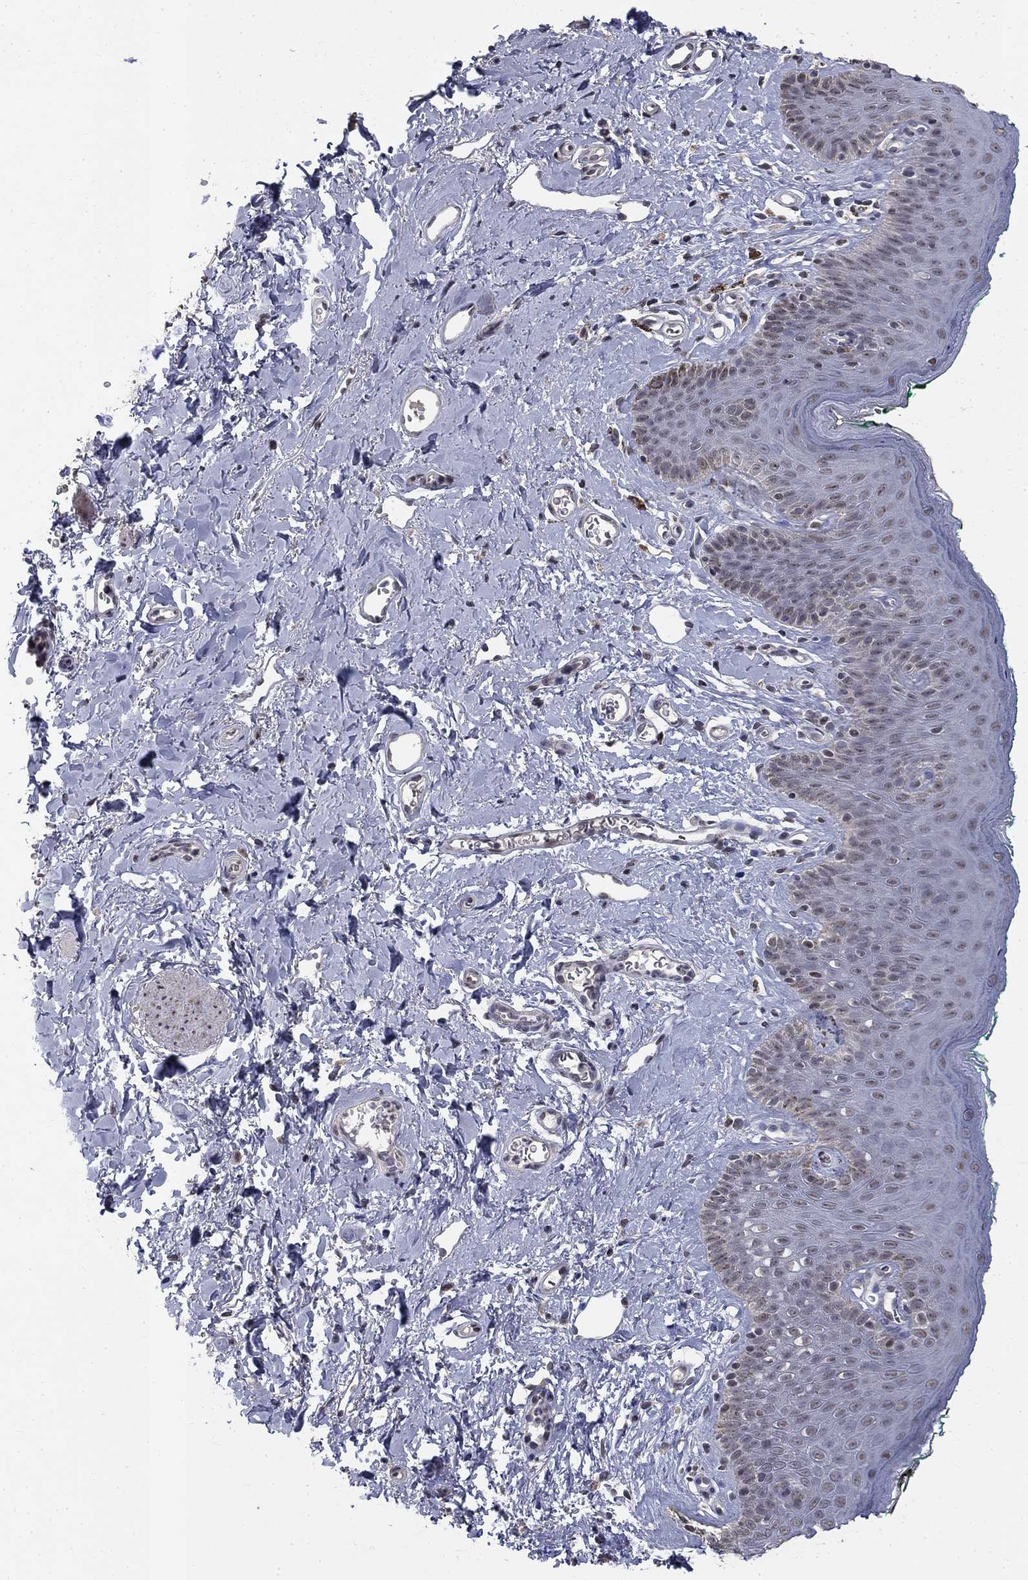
{"staining": {"intensity": "negative", "quantity": "none", "location": "none"}, "tissue": "skin", "cell_type": "Epidermal cells", "image_type": "normal", "snomed": [{"axis": "morphology", "description": "Normal tissue, NOS"}, {"axis": "topography", "description": "Vulva"}], "caption": "Immunohistochemistry (IHC) micrograph of unremarkable skin: human skin stained with DAB demonstrates no significant protein expression in epidermal cells. (Stains: DAB (3,3'-diaminobenzidine) immunohistochemistry with hematoxylin counter stain, Microscopy: brightfield microscopy at high magnification).", "gene": "SPATA33", "patient": {"sex": "female", "age": 66}}